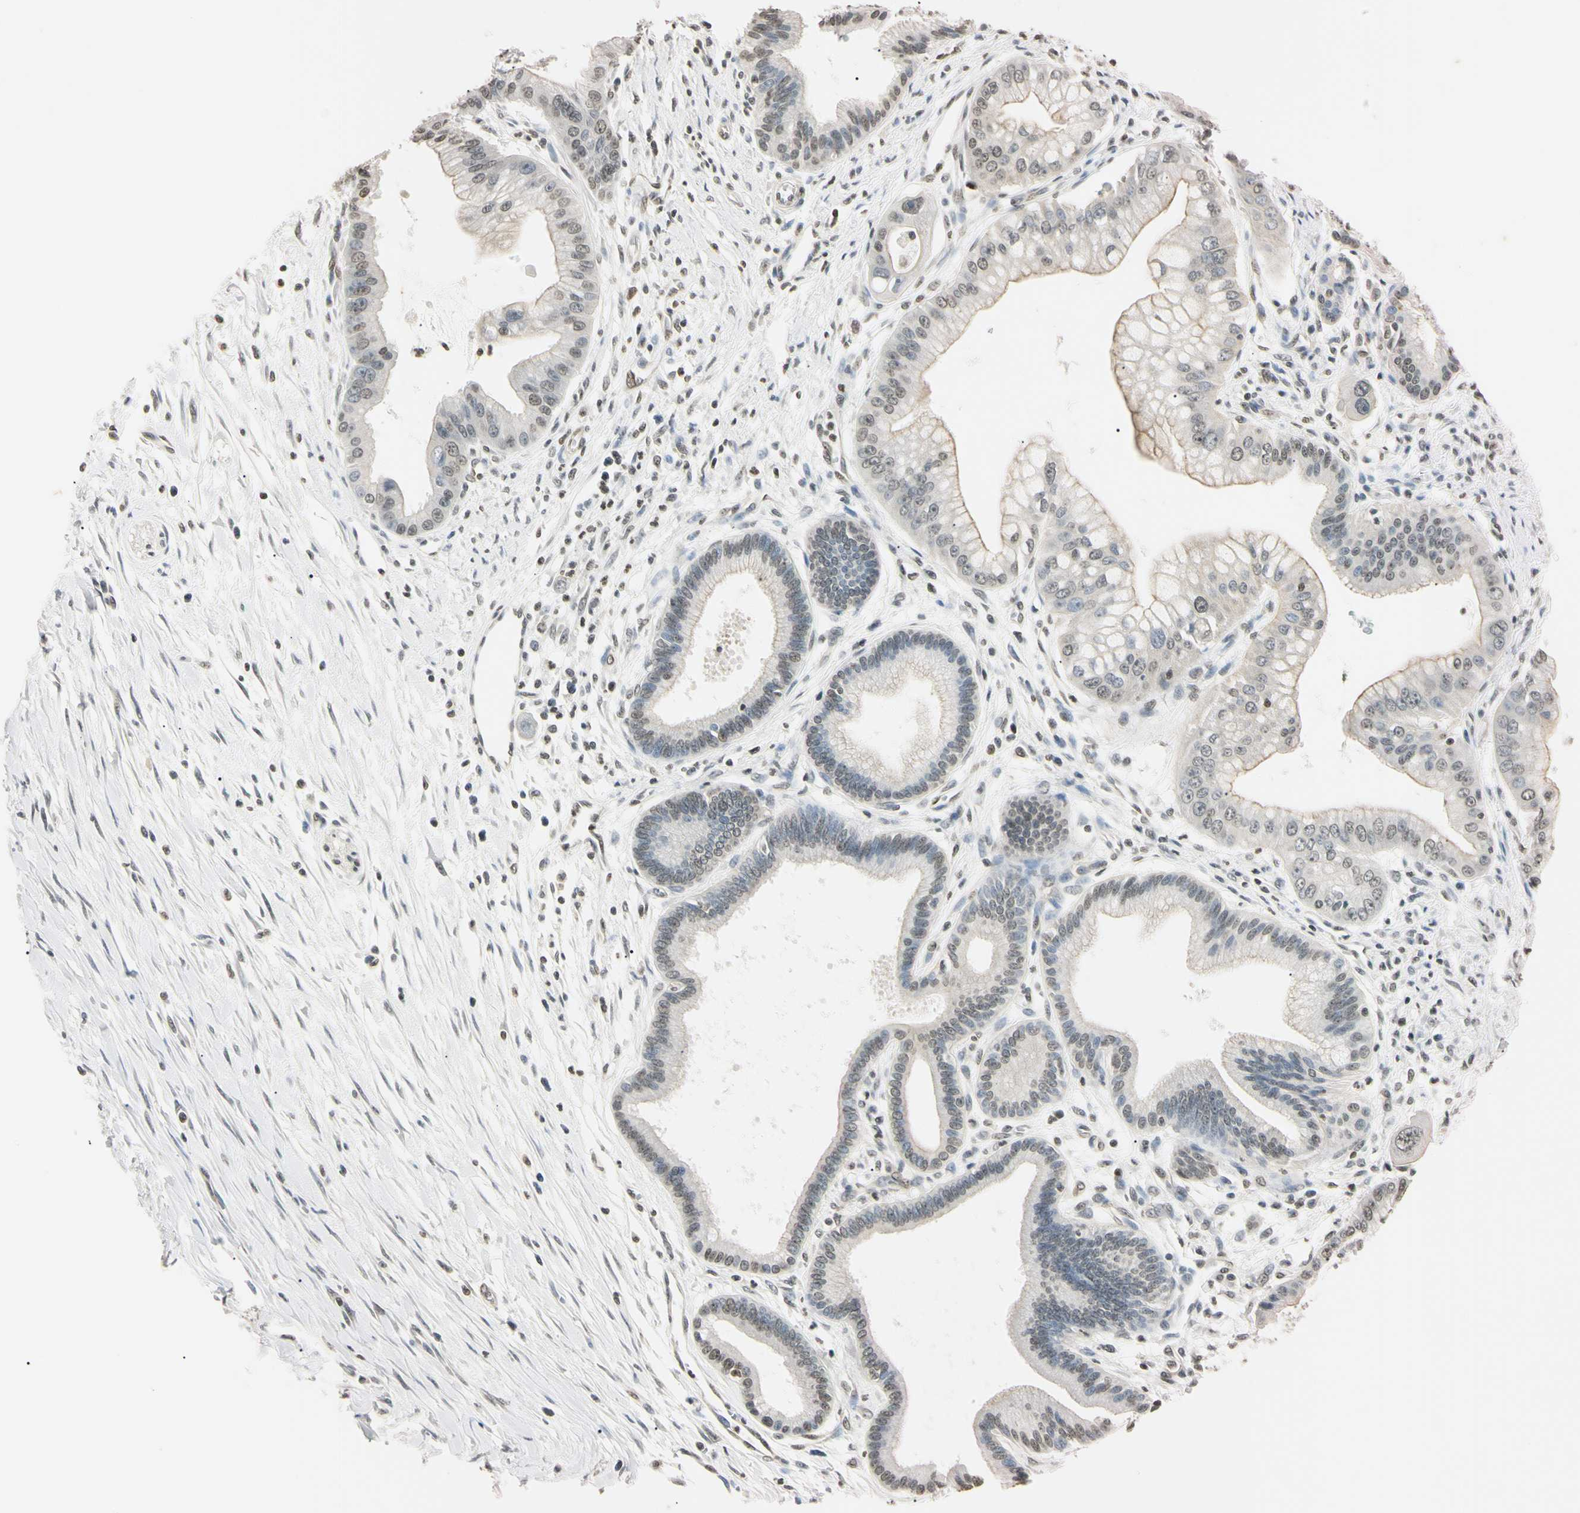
{"staining": {"intensity": "weak", "quantity": "<25%", "location": "nuclear"}, "tissue": "pancreatic cancer", "cell_type": "Tumor cells", "image_type": "cancer", "snomed": [{"axis": "morphology", "description": "Adenocarcinoma, NOS"}, {"axis": "topography", "description": "Pancreas"}], "caption": "Immunohistochemistry (IHC) micrograph of pancreatic cancer stained for a protein (brown), which demonstrates no positivity in tumor cells.", "gene": "CDC45", "patient": {"sex": "male", "age": 59}}